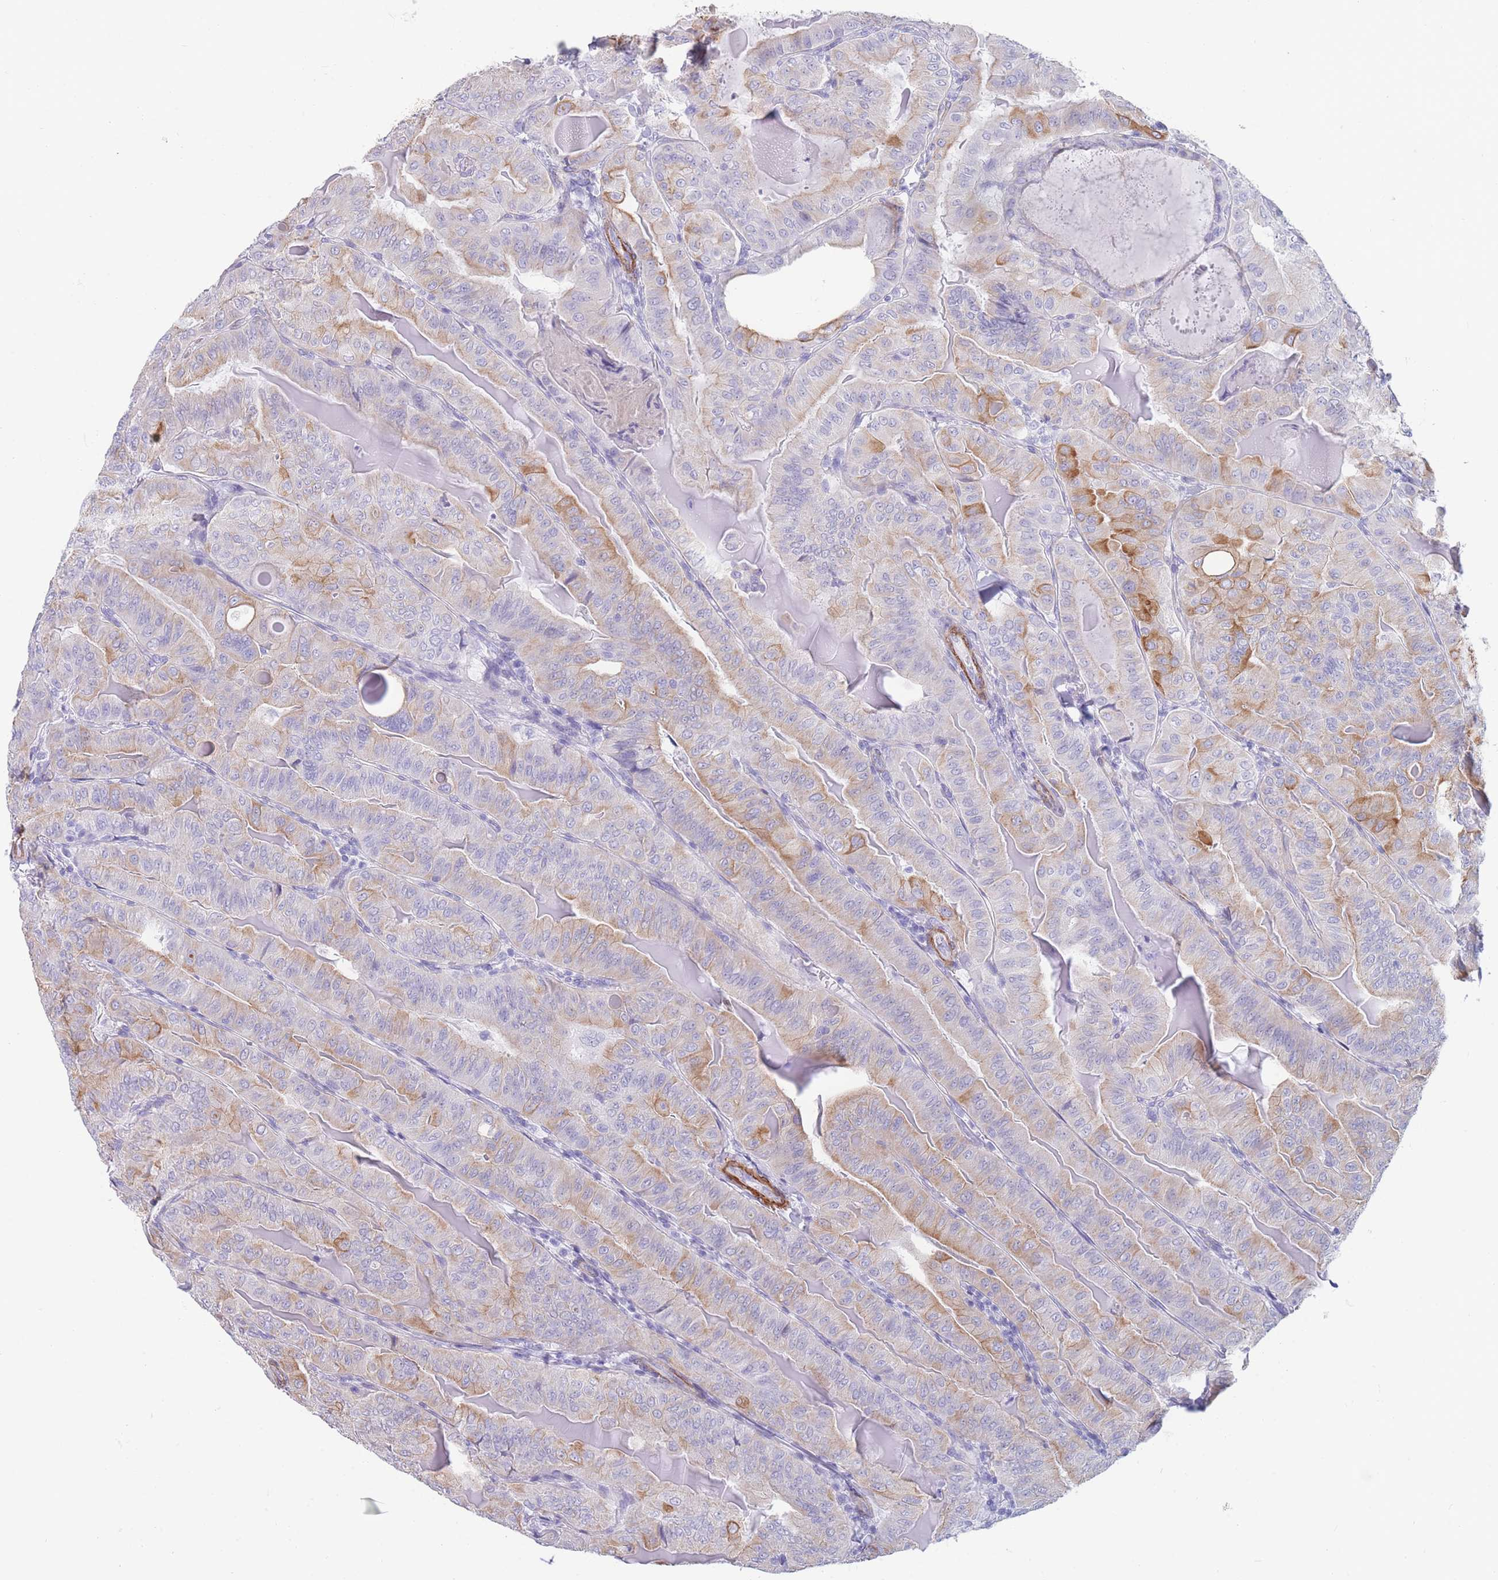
{"staining": {"intensity": "moderate", "quantity": "25%-75%", "location": "cytoplasmic/membranous"}, "tissue": "thyroid cancer", "cell_type": "Tumor cells", "image_type": "cancer", "snomed": [{"axis": "morphology", "description": "Papillary adenocarcinoma, NOS"}, {"axis": "topography", "description": "Thyroid gland"}], "caption": "IHC photomicrograph of neoplastic tissue: thyroid papillary adenocarcinoma stained using IHC exhibits medium levels of moderate protein expression localized specifically in the cytoplasmic/membranous of tumor cells, appearing as a cytoplasmic/membranous brown color.", "gene": "FPGS", "patient": {"sex": "female", "age": 68}}